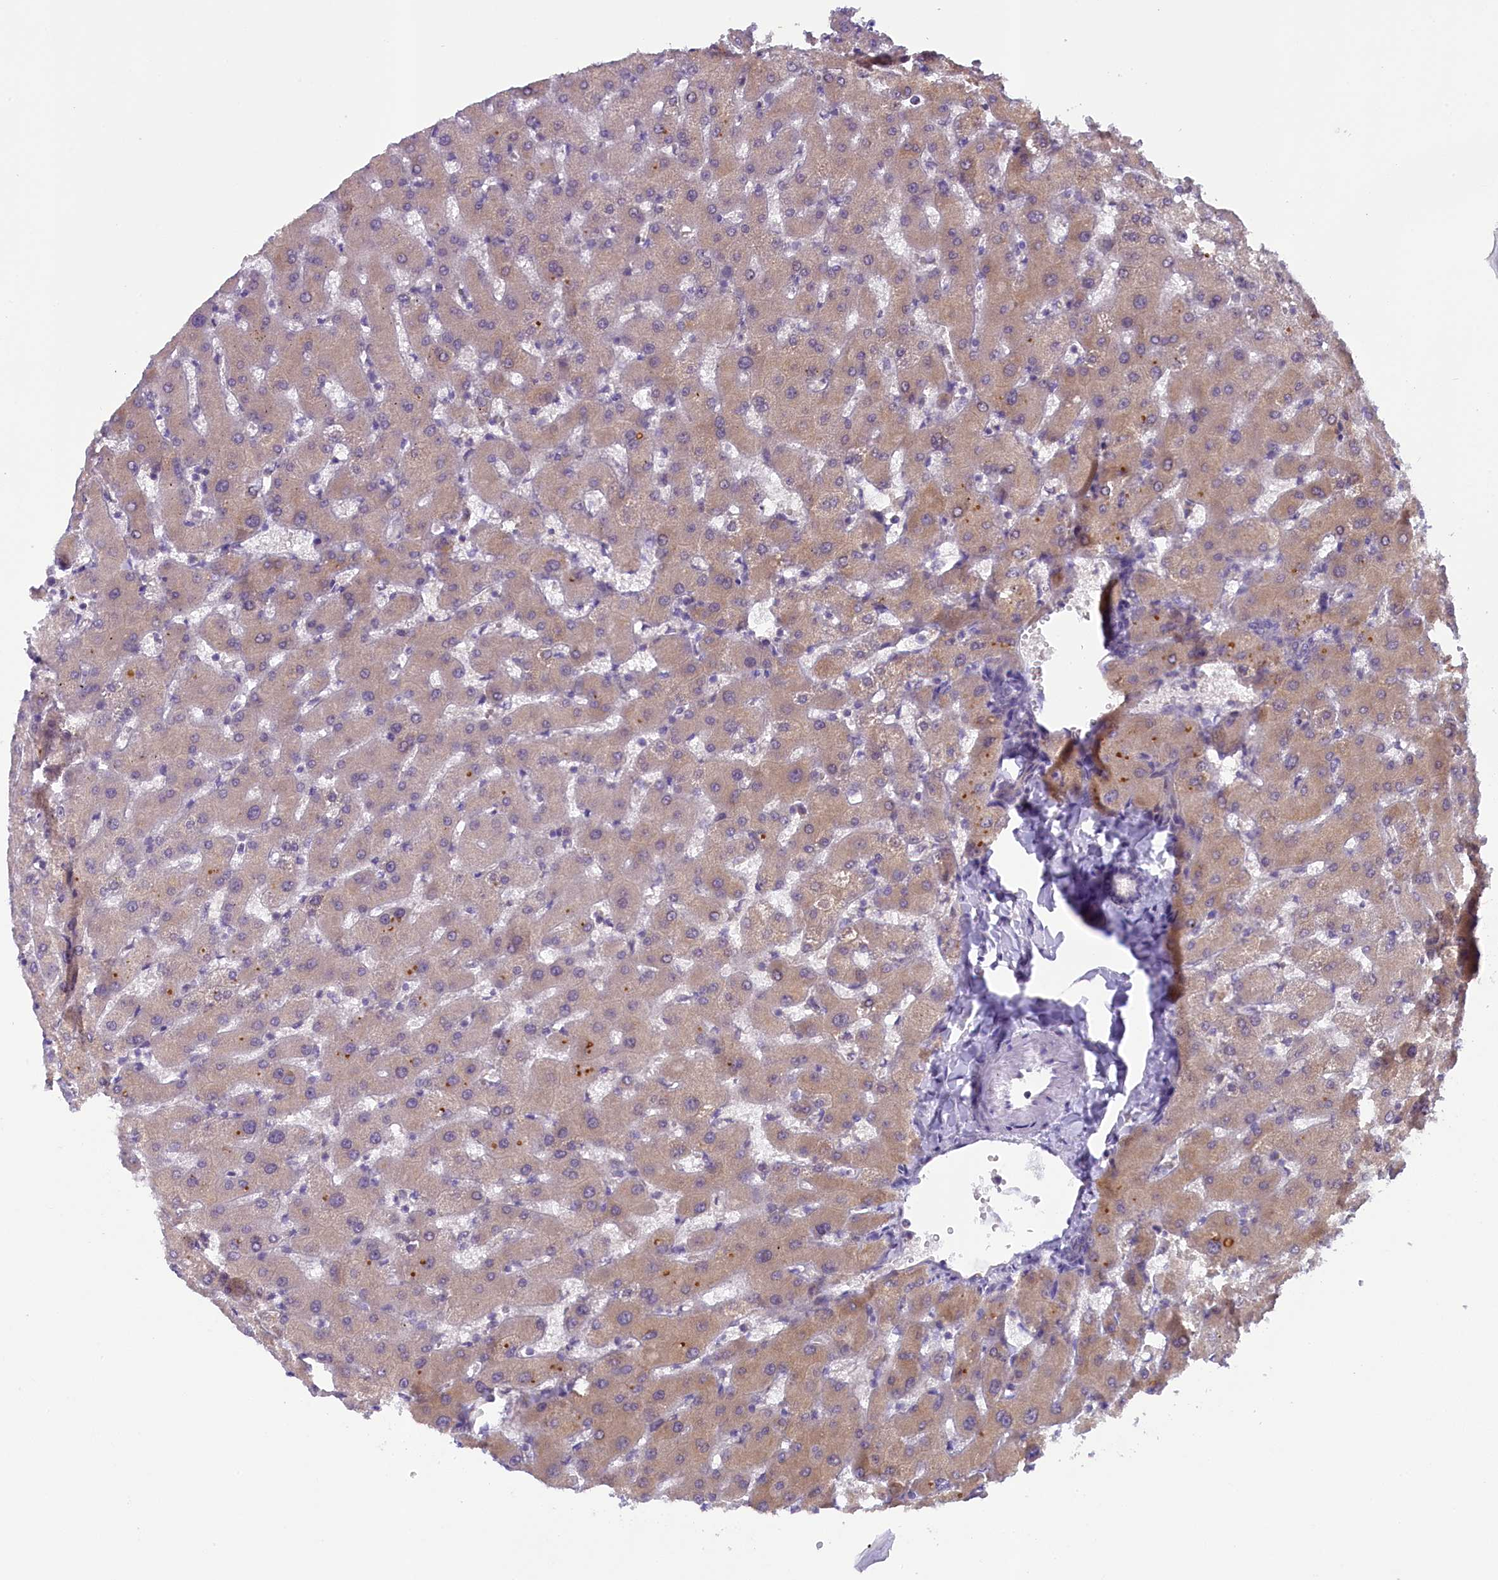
{"staining": {"intensity": "negative", "quantity": "none", "location": "none"}, "tissue": "liver", "cell_type": "Cholangiocytes", "image_type": "normal", "snomed": [{"axis": "morphology", "description": "Normal tissue, NOS"}, {"axis": "topography", "description": "Liver"}], "caption": "Cholangiocytes show no significant expression in unremarkable liver. Nuclei are stained in blue.", "gene": "CRAMP1", "patient": {"sex": "female", "age": 63}}